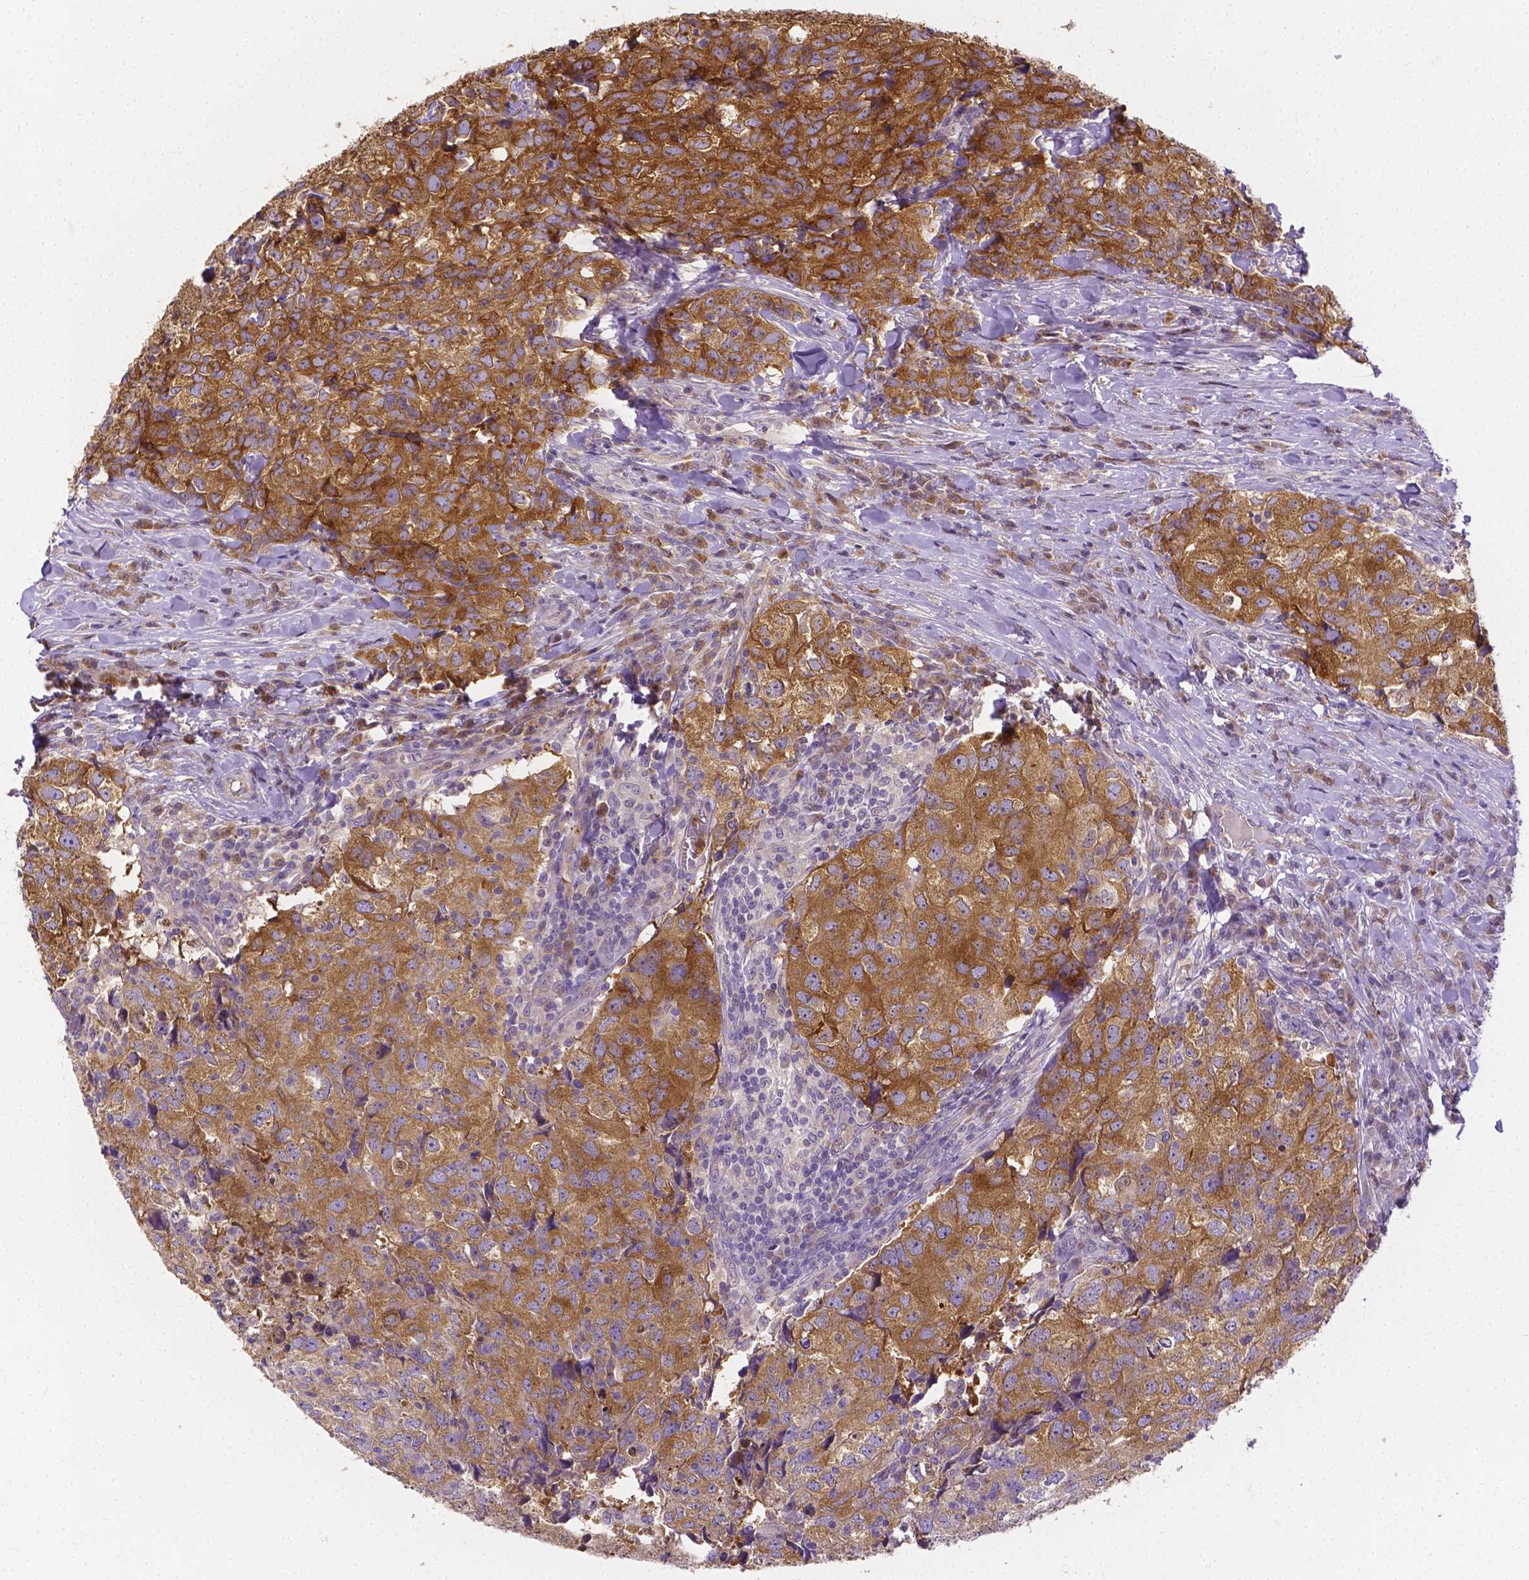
{"staining": {"intensity": "moderate", "quantity": "<25%", "location": "cytoplasmic/membranous"}, "tissue": "breast cancer", "cell_type": "Tumor cells", "image_type": "cancer", "snomed": [{"axis": "morphology", "description": "Duct carcinoma"}, {"axis": "topography", "description": "Breast"}], "caption": "The histopathology image displays a brown stain indicating the presence of a protein in the cytoplasmic/membranous of tumor cells in breast cancer (intraductal carcinoma).", "gene": "ZNRD2", "patient": {"sex": "female", "age": 30}}